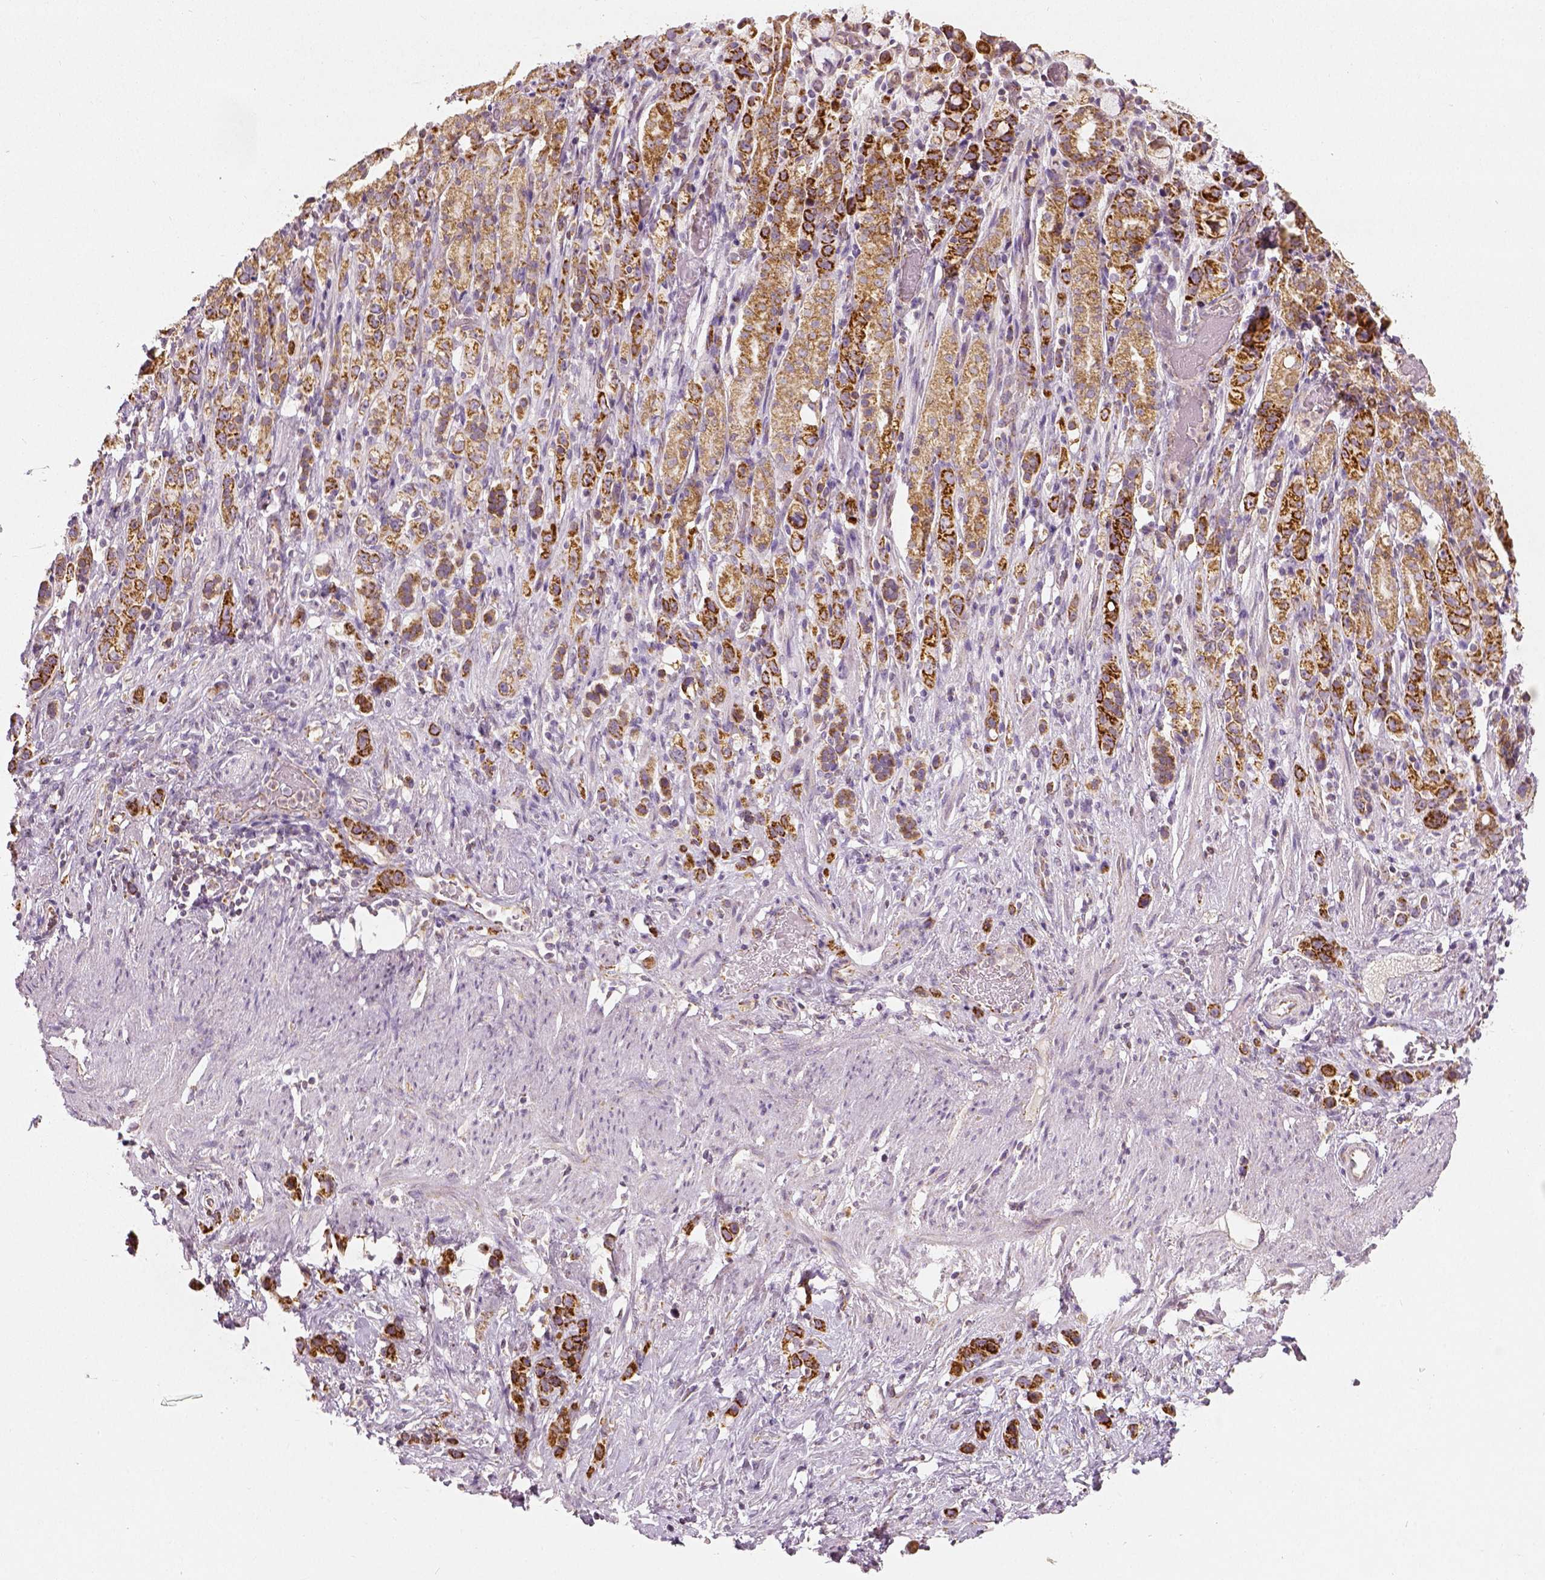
{"staining": {"intensity": "strong", "quantity": "<25%", "location": "cytoplasmic/membranous"}, "tissue": "stomach cancer", "cell_type": "Tumor cells", "image_type": "cancer", "snomed": [{"axis": "morphology", "description": "Adenocarcinoma, NOS"}, {"axis": "topography", "description": "Stomach"}], "caption": "Immunohistochemical staining of human adenocarcinoma (stomach) exhibits medium levels of strong cytoplasmic/membranous positivity in about <25% of tumor cells. (DAB IHC with brightfield microscopy, high magnification).", "gene": "PGAM5", "patient": {"sex": "female", "age": 65}}